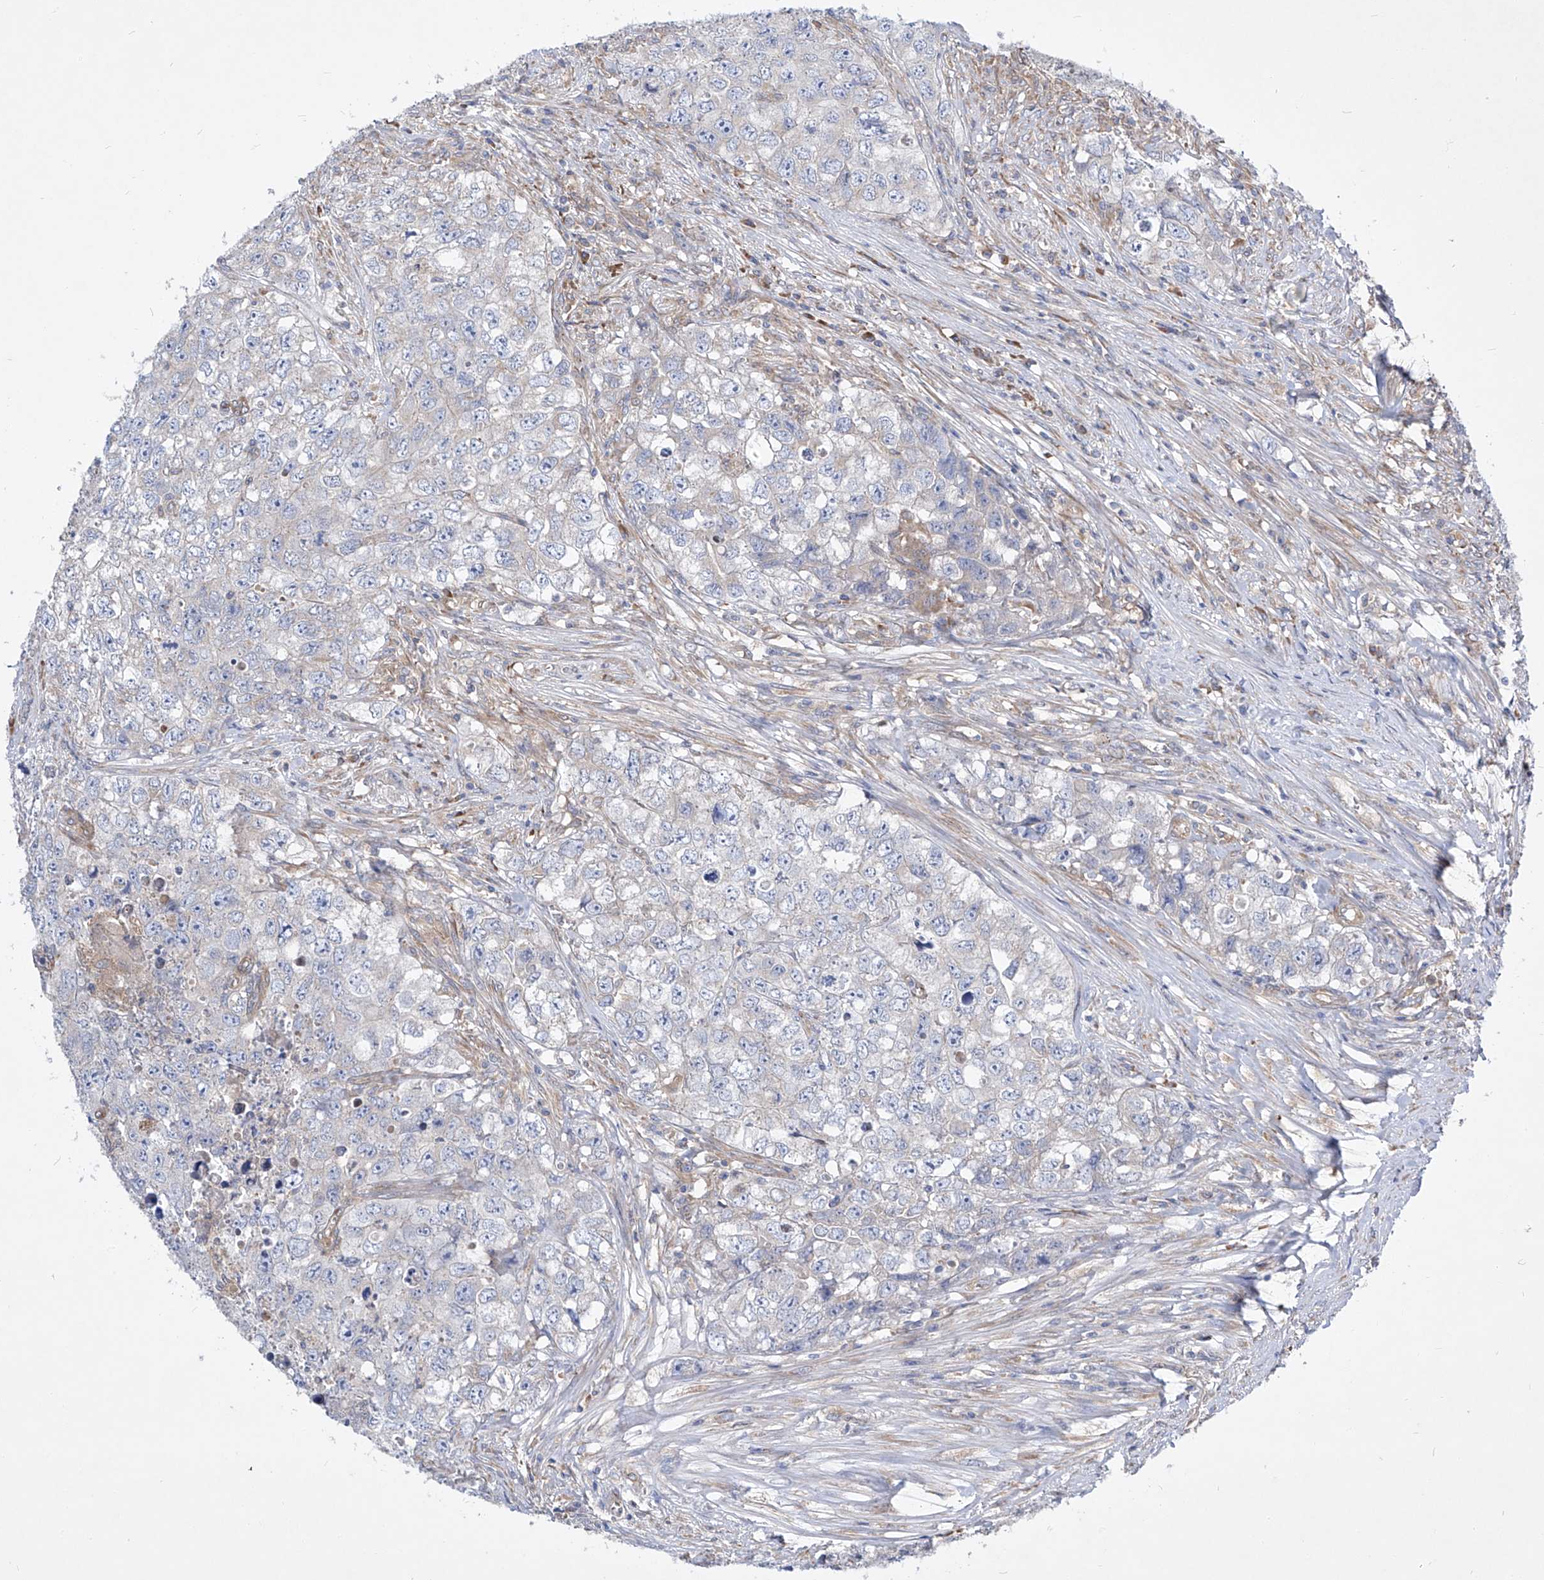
{"staining": {"intensity": "negative", "quantity": "none", "location": "none"}, "tissue": "testis cancer", "cell_type": "Tumor cells", "image_type": "cancer", "snomed": [{"axis": "morphology", "description": "Seminoma, NOS"}, {"axis": "morphology", "description": "Carcinoma, Embryonal, NOS"}, {"axis": "topography", "description": "Testis"}], "caption": "Protein analysis of testis cancer displays no significant staining in tumor cells.", "gene": "UFL1", "patient": {"sex": "male", "age": 43}}